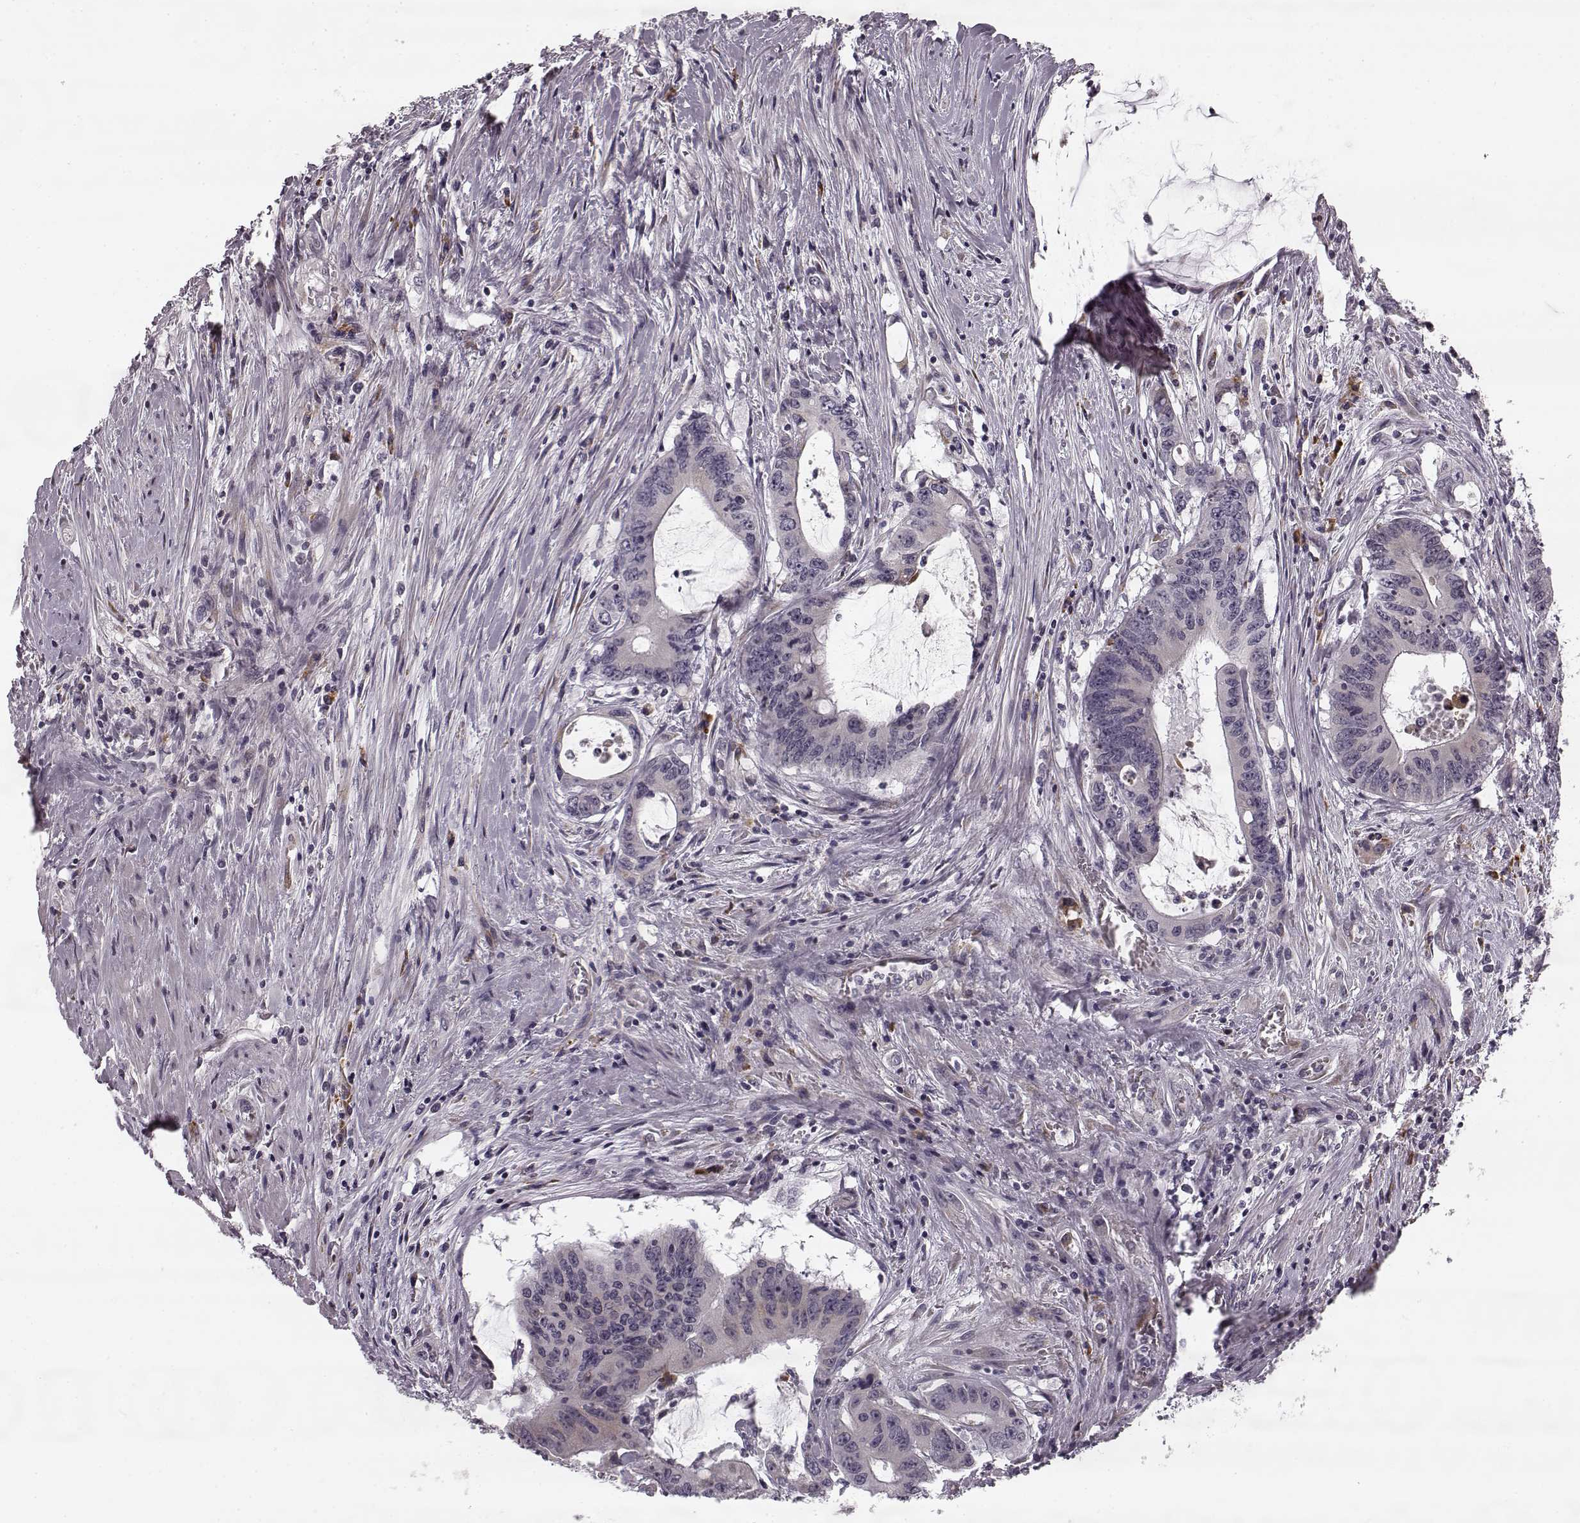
{"staining": {"intensity": "moderate", "quantity": "25%-75%", "location": "cytoplasmic/membranous"}, "tissue": "colorectal cancer", "cell_type": "Tumor cells", "image_type": "cancer", "snomed": [{"axis": "morphology", "description": "Adenocarcinoma, NOS"}, {"axis": "topography", "description": "Rectum"}], "caption": "Protein analysis of colorectal cancer (adenocarcinoma) tissue demonstrates moderate cytoplasmic/membranous positivity in approximately 25%-75% of tumor cells.", "gene": "FAM234B", "patient": {"sex": "male", "age": 59}}